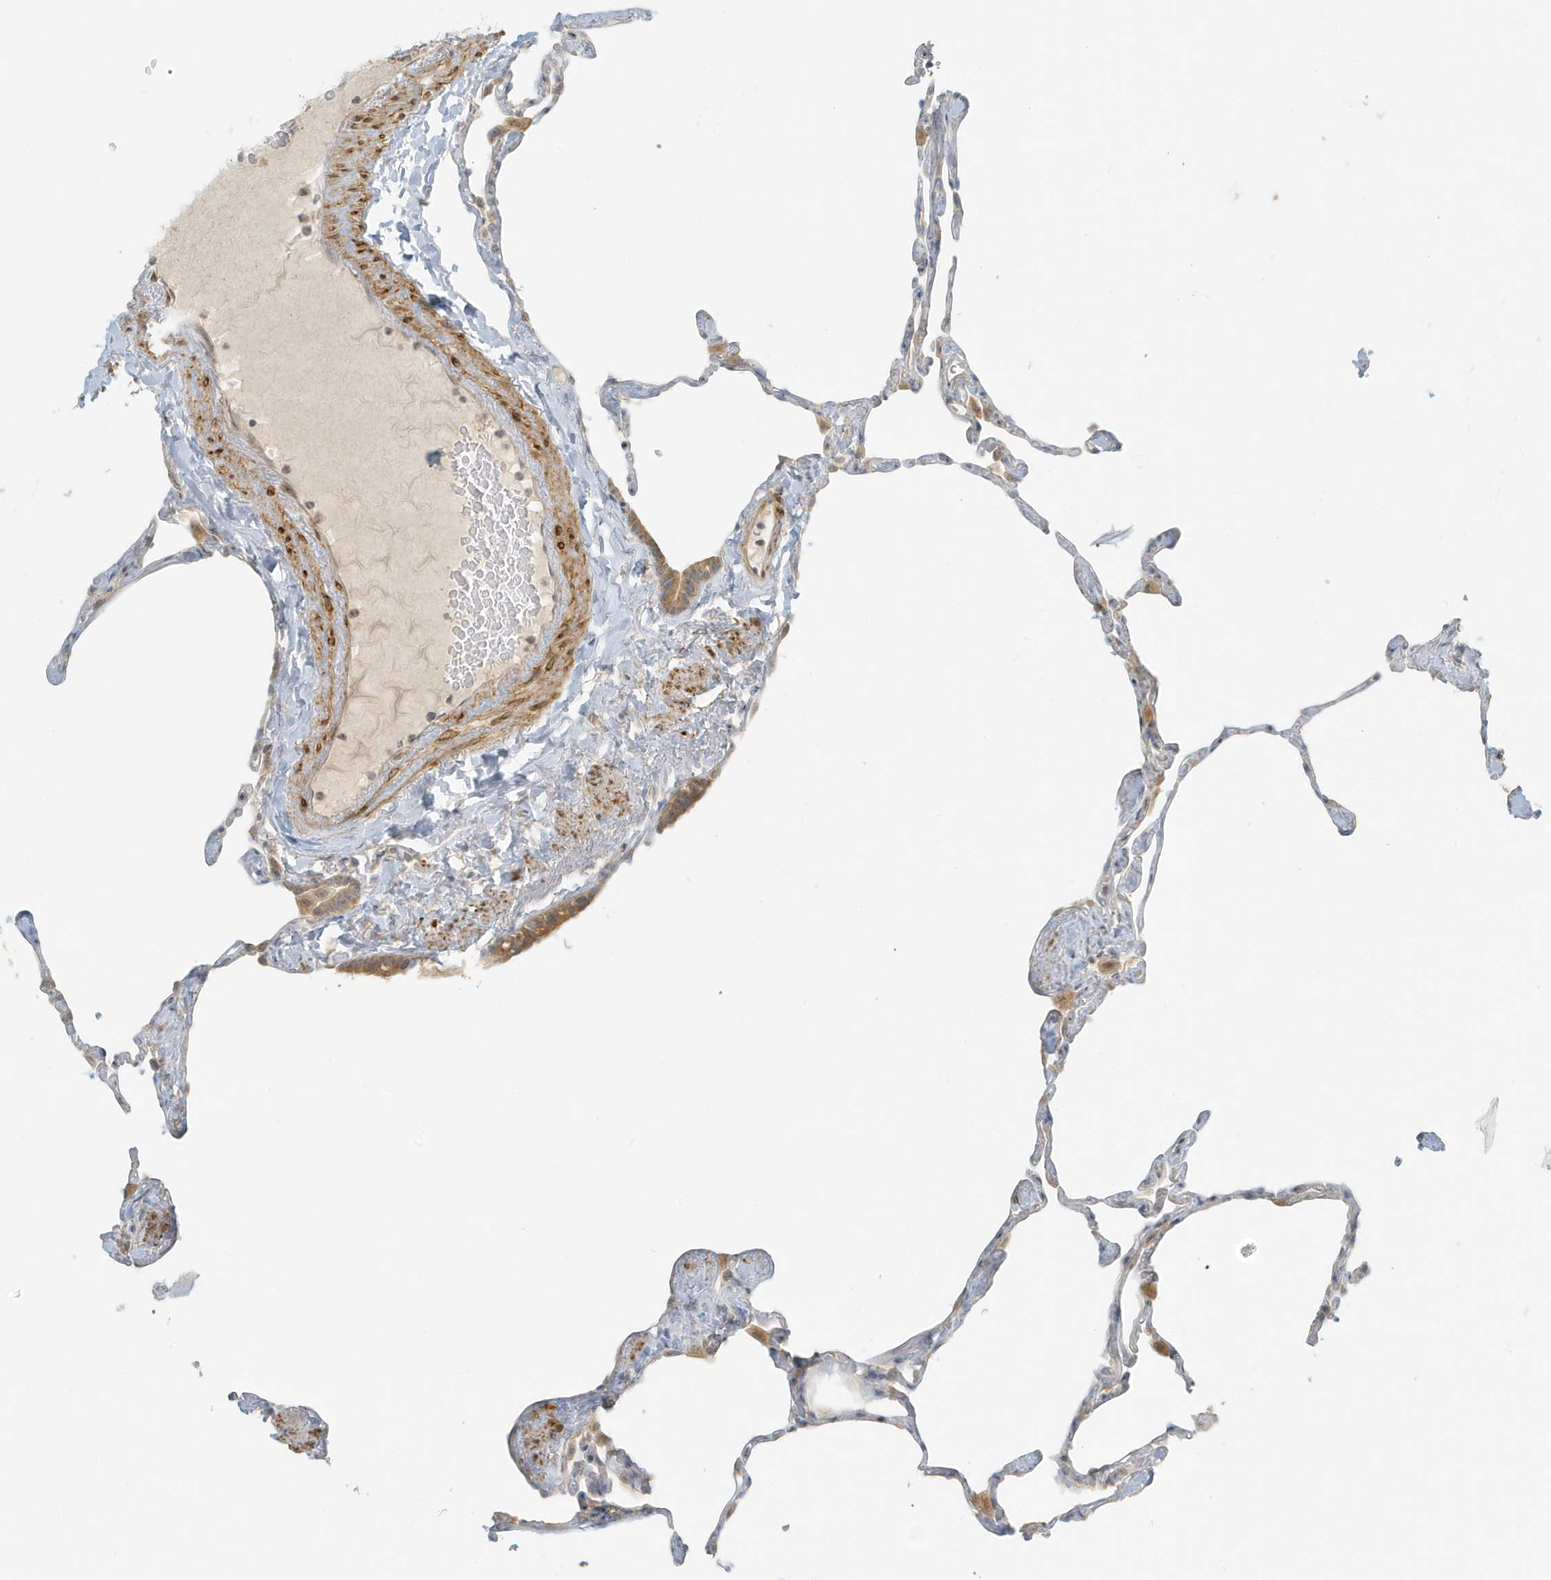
{"staining": {"intensity": "weak", "quantity": "<25%", "location": "cytoplasmic/membranous"}, "tissue": "lung", "cell_type": "Alveolar cells", "image_type": "normal", "snomed": [{"axis": "morphology", "description": "Normal tissue, NOS"}, {"axis": "topography", "description": "Lung"}], "caption": "Immunohistochemical staining of unremarkable lung reveals no significant expression in alveolar cells.", "gene": "MCOLN1", "patient": {"sex": "male", "age": 65}}